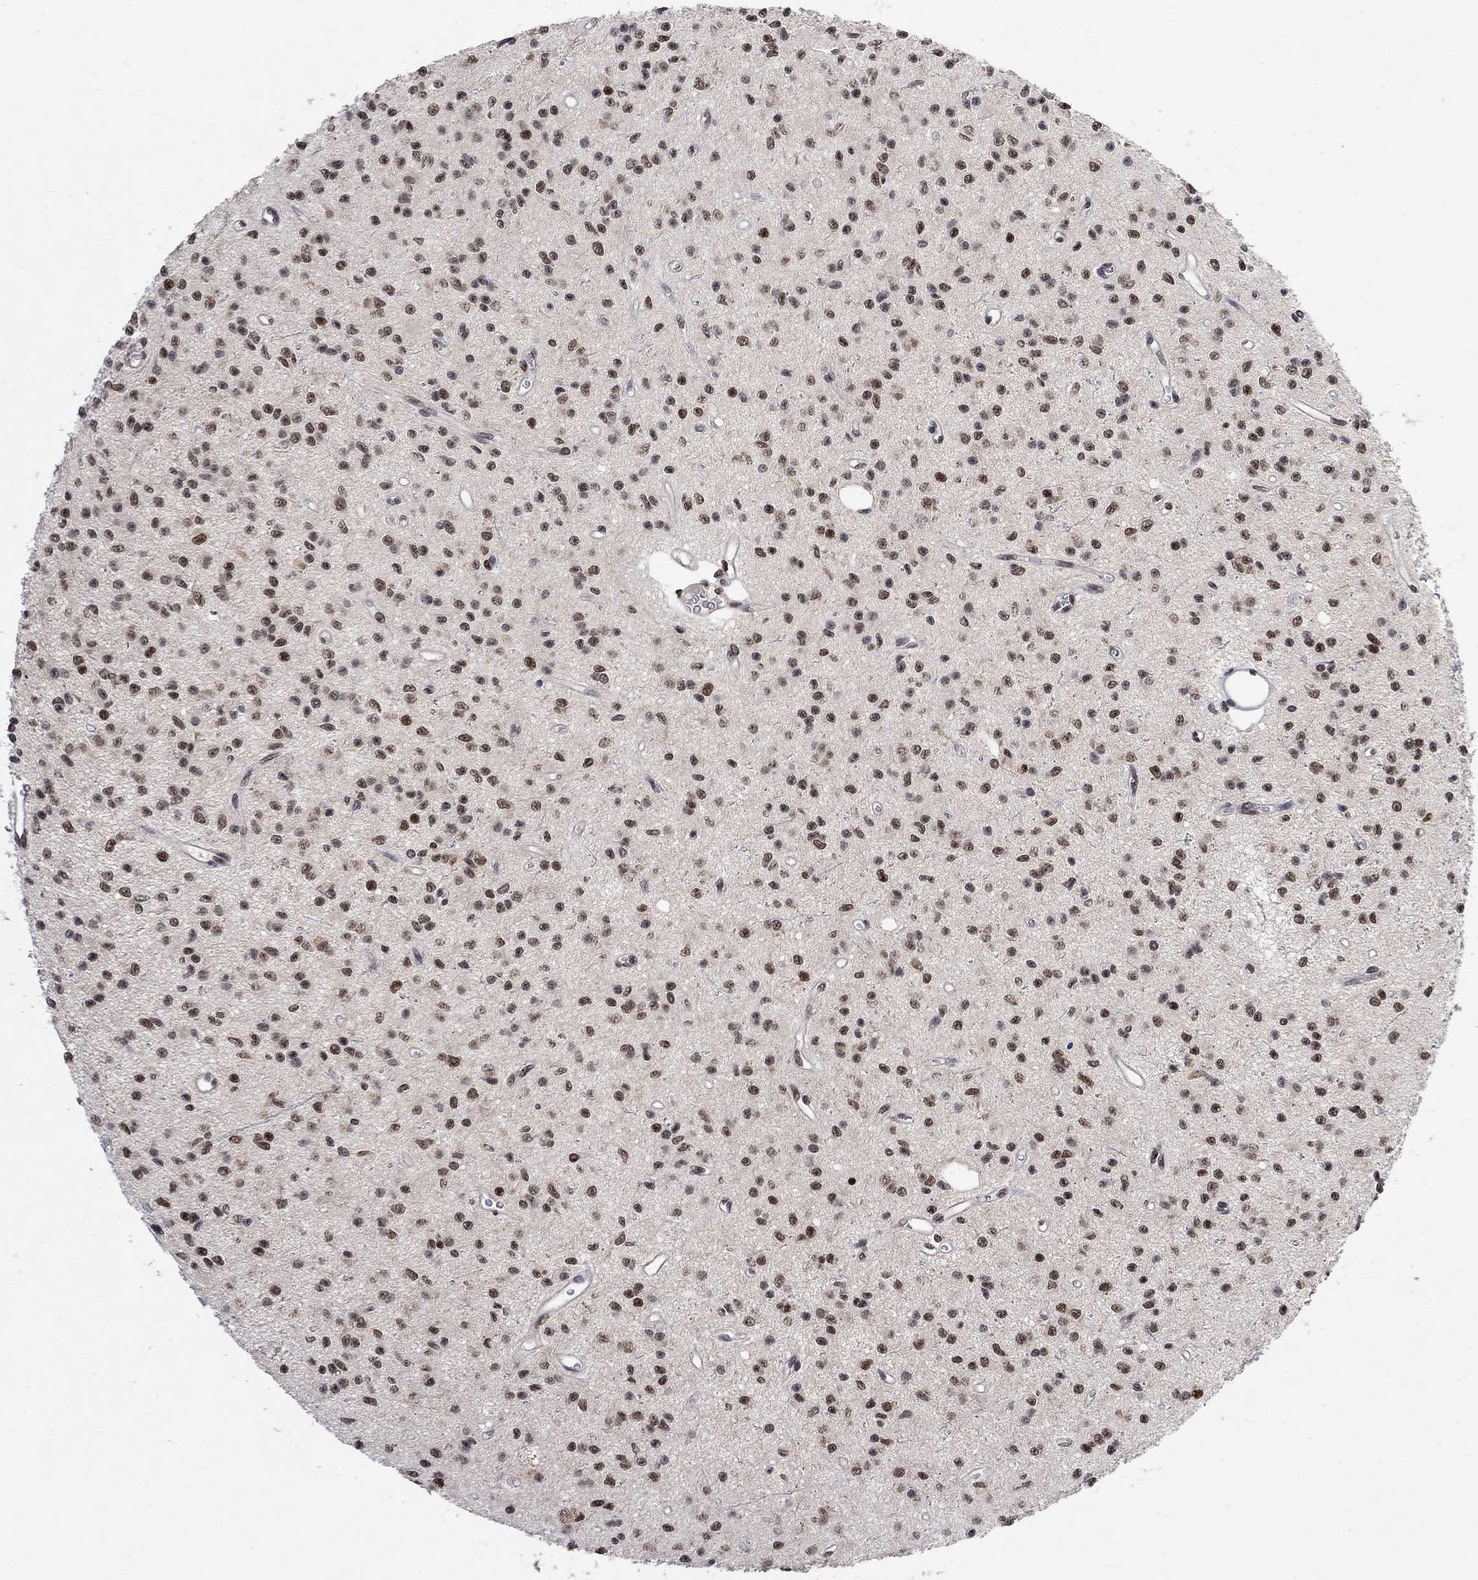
{"staining": {"intensity": "moderate", "quantity": ">75%", "location": "nuclear"}, "tissue": "glioma", "cell_type": "Tumor cells", "image_type": "cancer", "snomed": [{"axis": "morphology", "description": "Glioma, malignant, Low grade"}, {"axis": "topography", "description": "Brain"}], "caption": "This is an image of immunohistochemistry staining of malignant glioma (low-grade), which shows moderate staining in the nuclear of tumor cells.", "gene": "E4F1", "patient": {"sex": "female", "age": 45}}